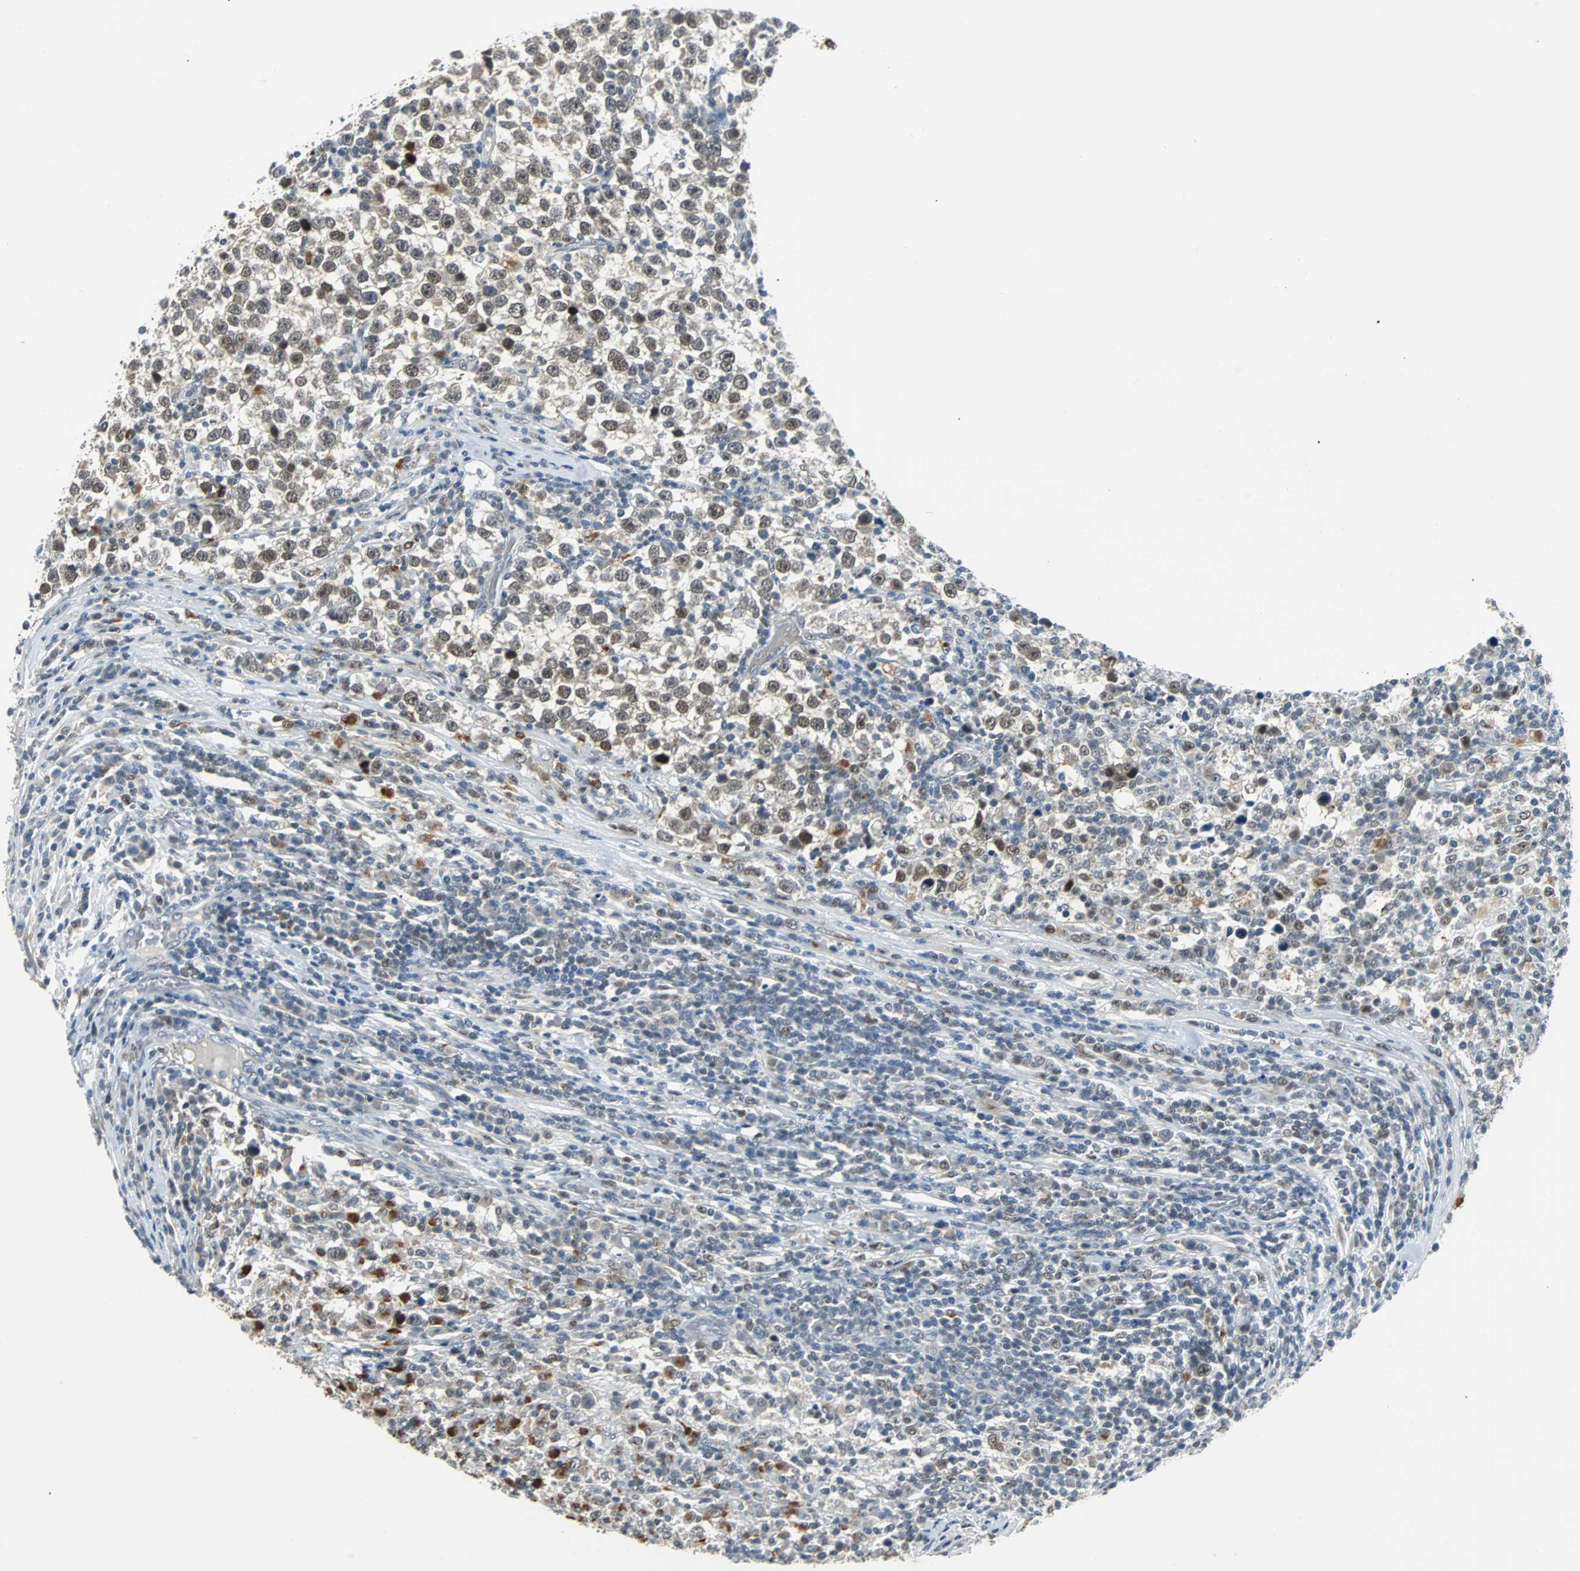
{"staining": {"intensity": "moderate", "quantity": "25%-75%", "location": "nuclear"}, "tissue": "testis cancer", "cell_type": "Tumor cells", "image_type": "cancer", "snomed": [{"axis": "morphology", "description": "Seminoma, NOS"}, {"axis": "topography", "description": "Testis"}], "caption": "Immunohistochemistry (DAB) staining of testis seminoma demonstrates moderate nuclear protein positivity in about 25%-75% of tumor cells.", "gene": "HLX", "patient": {"sex": "male", "age": 43}}